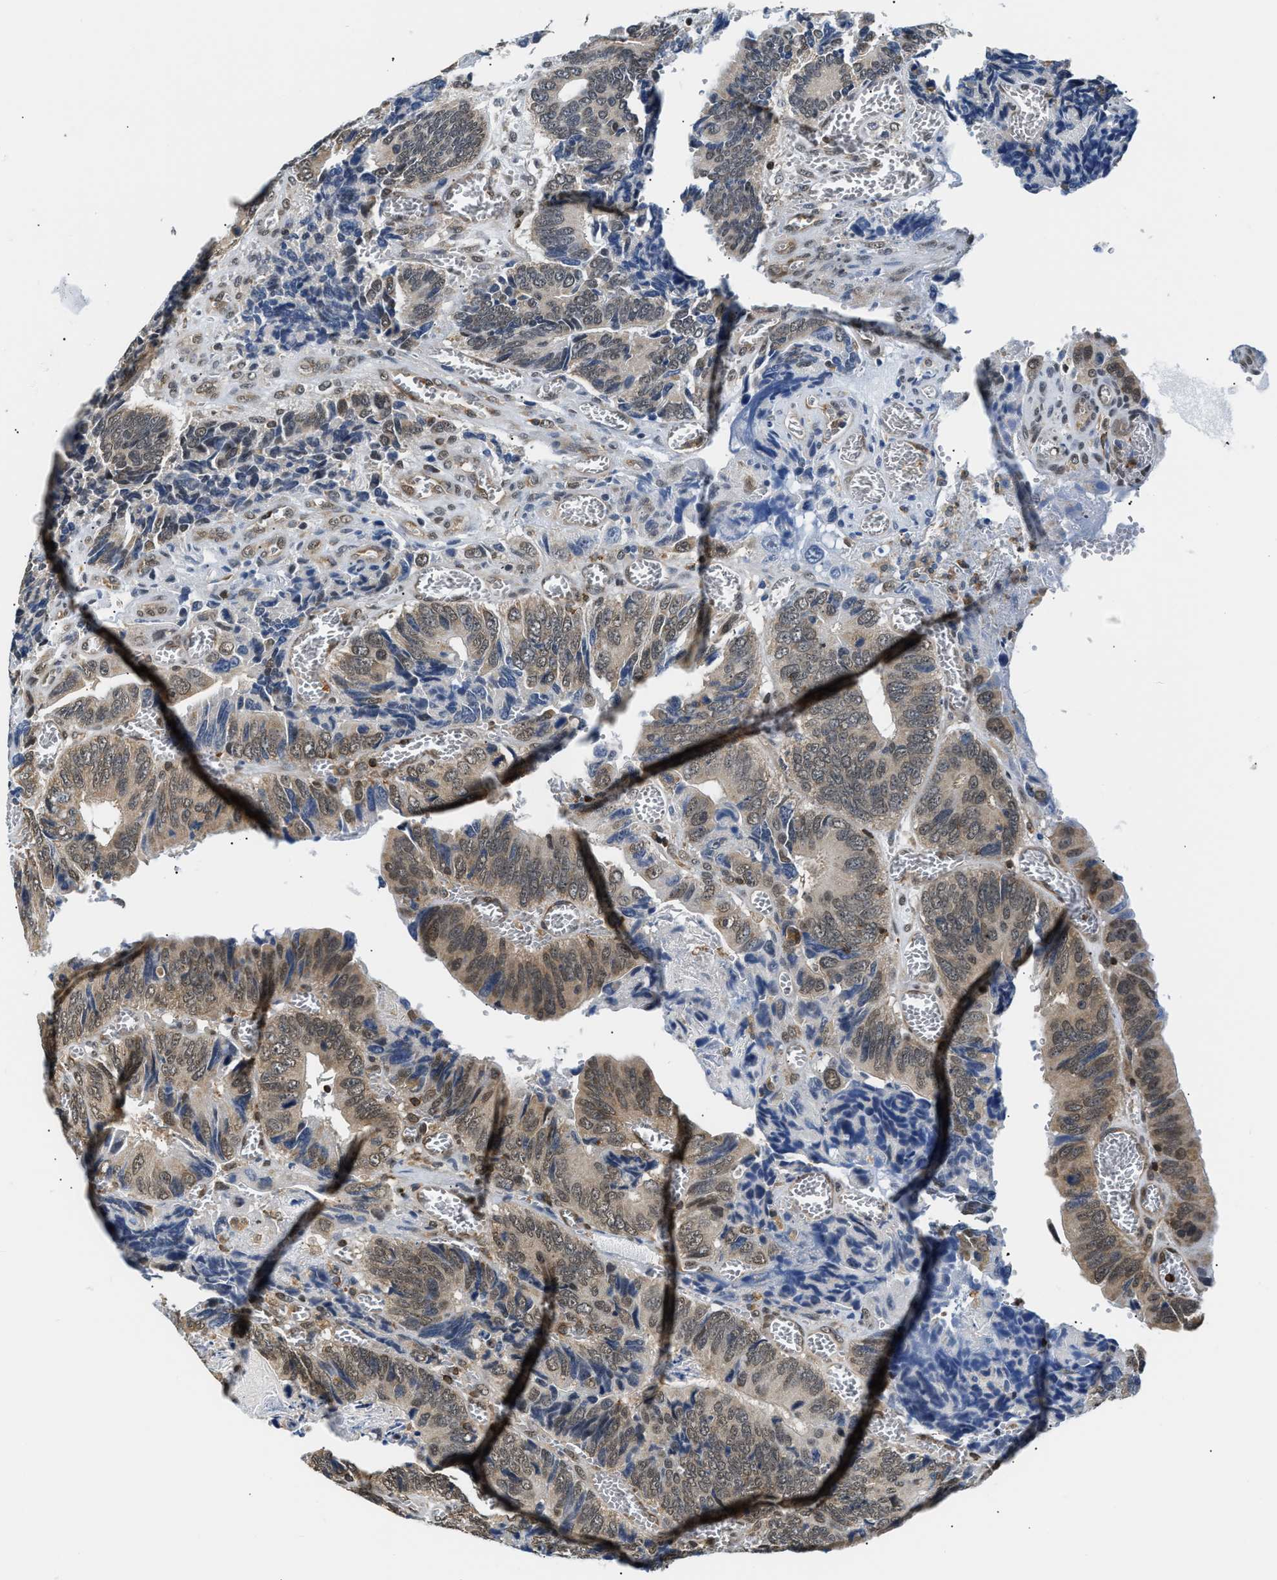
{"staining": {"intensity": "weak", "quantity": ">75%", "location": "cytoplasmic/membranous,nuclear"}, "tissue": "colorectal cancer", "cell_type": "Tumor cells", "image_type": "cancer", "snomed": [{"axis": "morphology", "description": "Adenocarcinoma, NOS"}, {"axis": "topography", "description": "Colon"}], "caption": "Human adenocarcinoma (colorectal) stained with a protein marker demonstrates weak staining in tumor cells.", "gene": "STK10", "patient": {"sex": "male", "age": 72}}